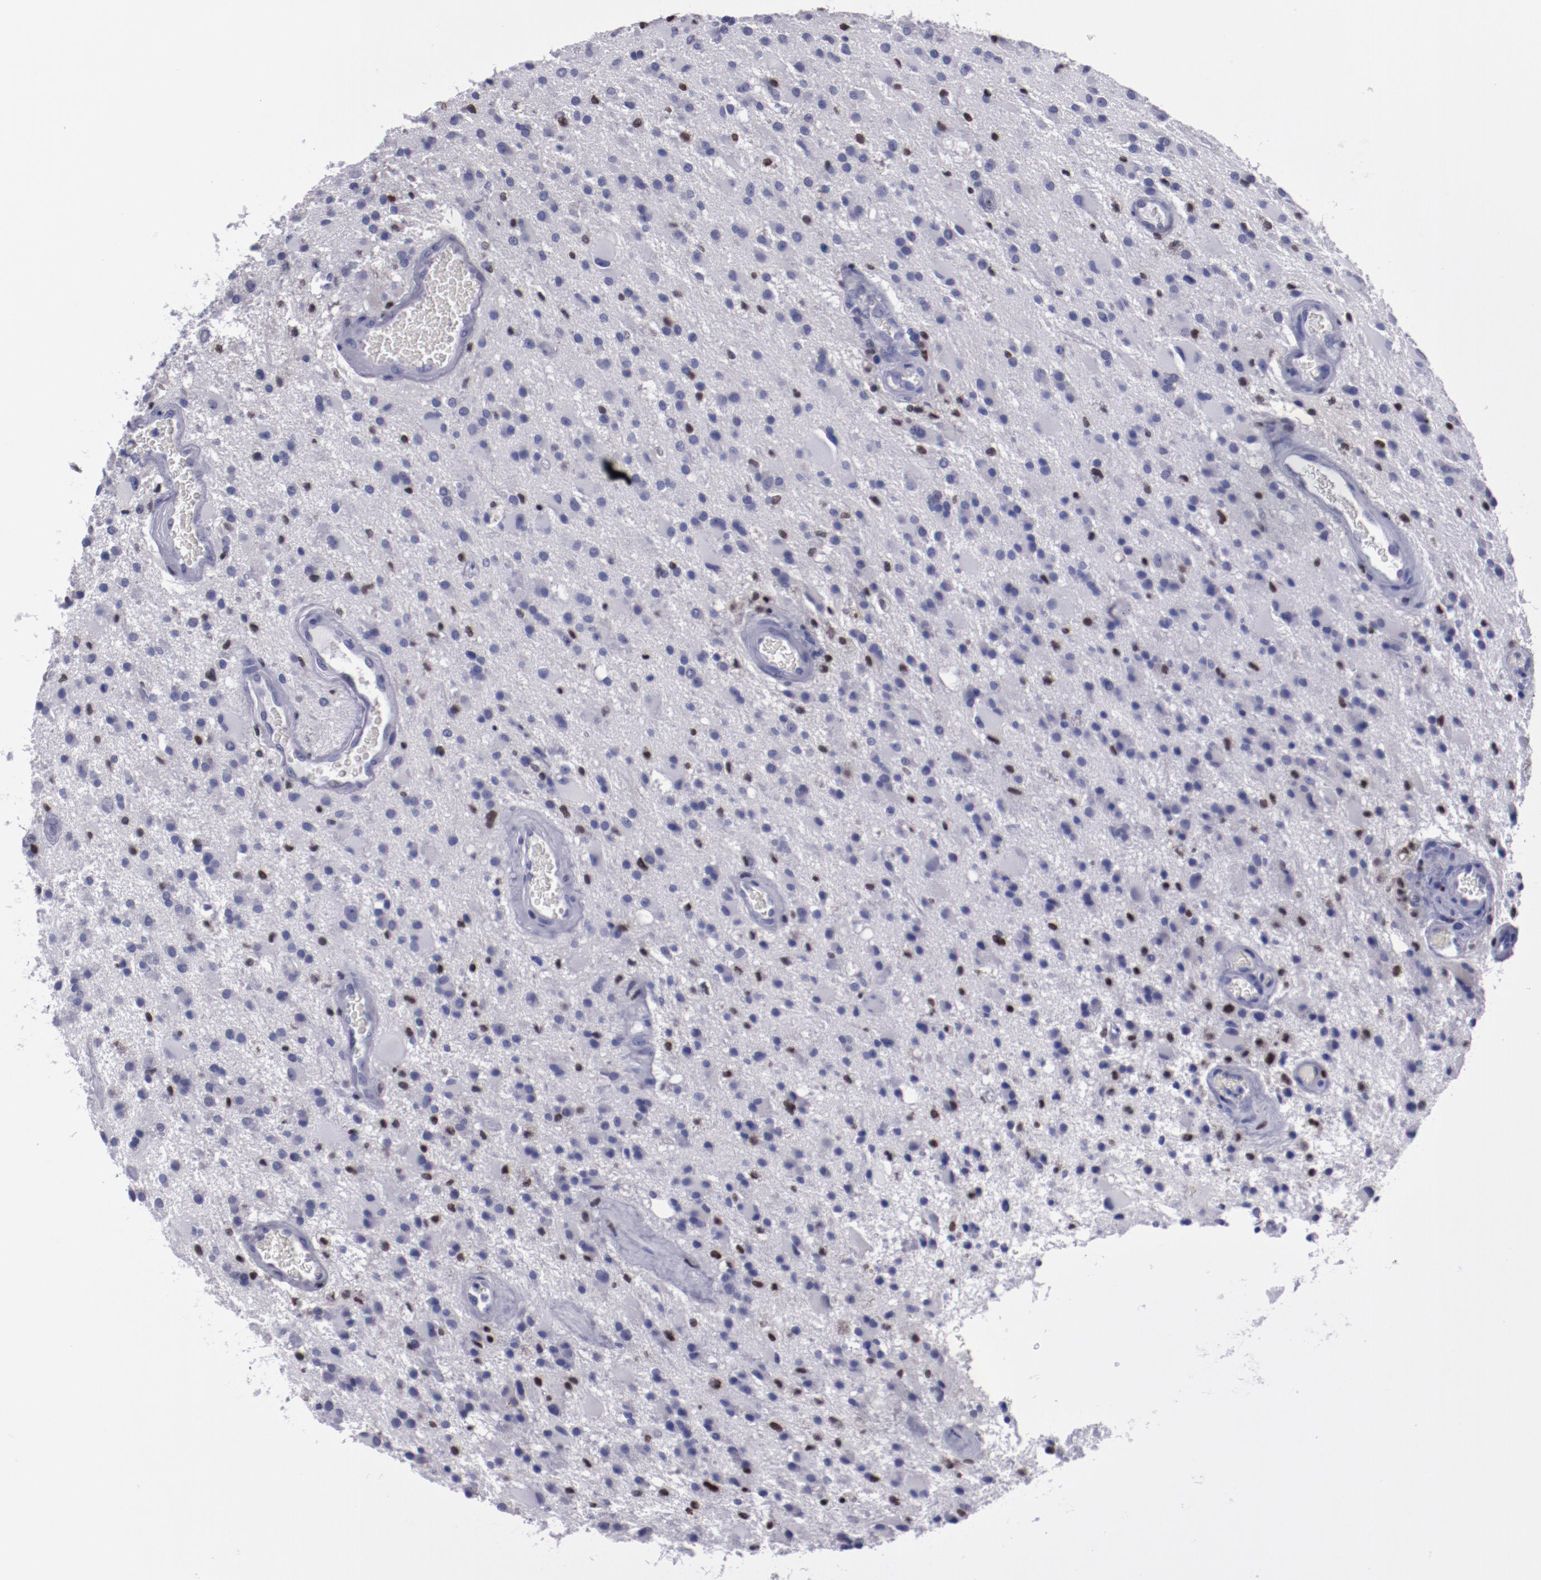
{"staining": {"intensity": "strong", "quantity": "<25%", "location": "nuclear"}, "tissue": "glioma", "cell_type": "Tumor cells", "image_type": "cancer", "snomed": [{"axis": "morphology", "description": "Glioma, malignant, Low grade"}, {"axis": "topography", "description": "Brain"}], "caption": "A brown stain shows strong nuclear positivity of a protein in human malignant glioma (low-grade) tumor cells. (Stains: DAB (3,3'-diaminobenzidine) in brown, nuclei in blue, Microscopy: brightfield microscopy at high magnification).", "gene": "IRF8", "patient": {"sex": "male", "age": 58}}